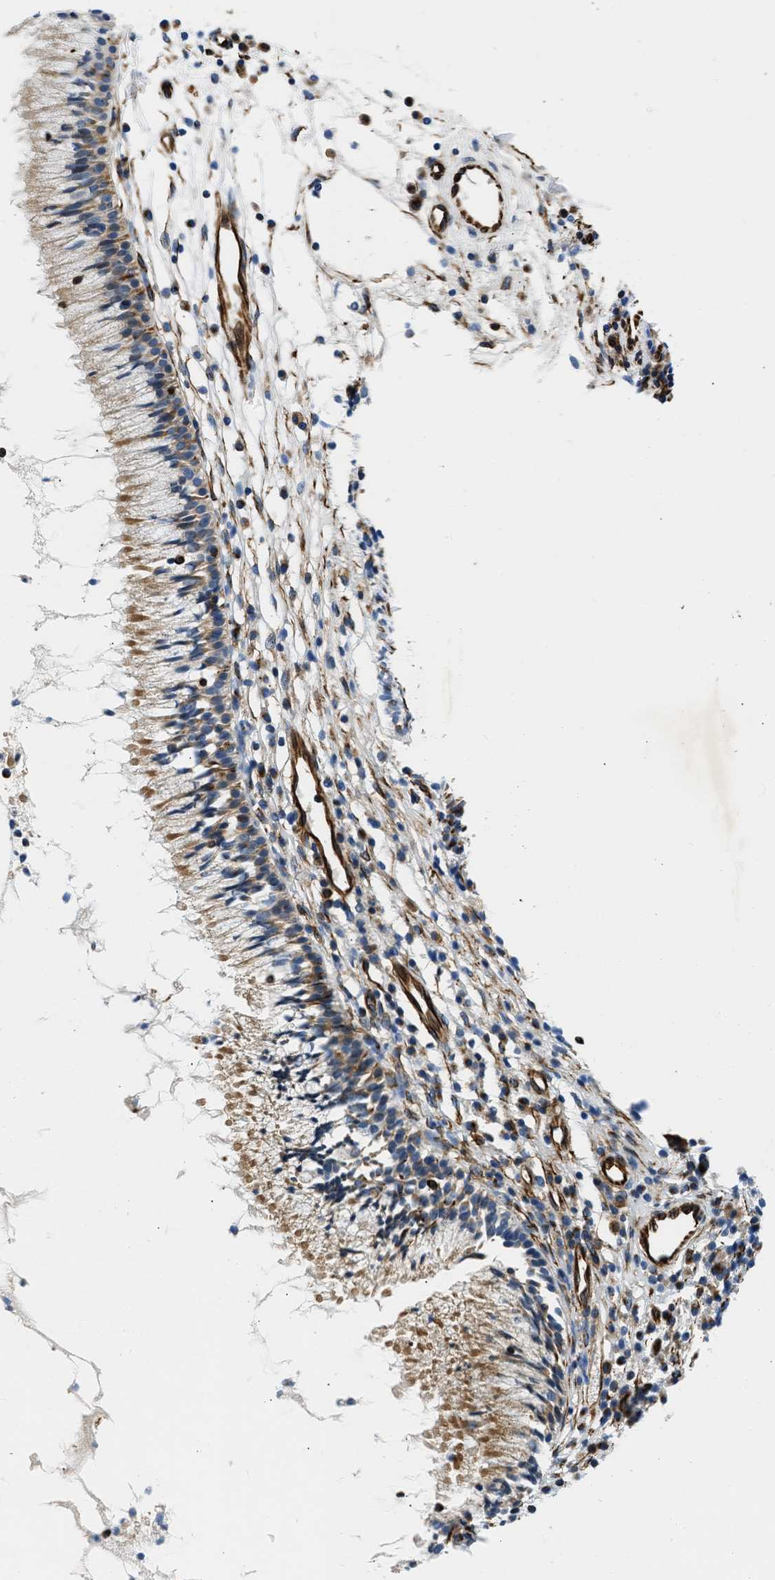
{"staining": {"intensity": "moderate", "quantity": "25%-75%", "location": "cytoplasmic/membranous"}, "tissue": "nasopharynx", "cell_type": "Respiratory epithelial cells", "image_type": "normal", "snomed": [{"axis": "morphology", "description": "Normal tissue, NOS"}, {"axis": "topography", "description": "Nasopharynx"}], "caption": "Immunohistochemistry (DAB (3,3'-diaminobenzidine)) staining of unremarkable nasopharynx exhibits moderate cytoplasmic/membranous protein expression in approximately 25%-75% of respiratory epithelial cells. The protein of interest is stained brown, and the nuclei are stained in blue (DAB (3,3'-diaminobenzidine) IHC with brightfield microscopy, high magnification).", "gene": "ULK4", "patient": {"sex": "male", "age": 21}}